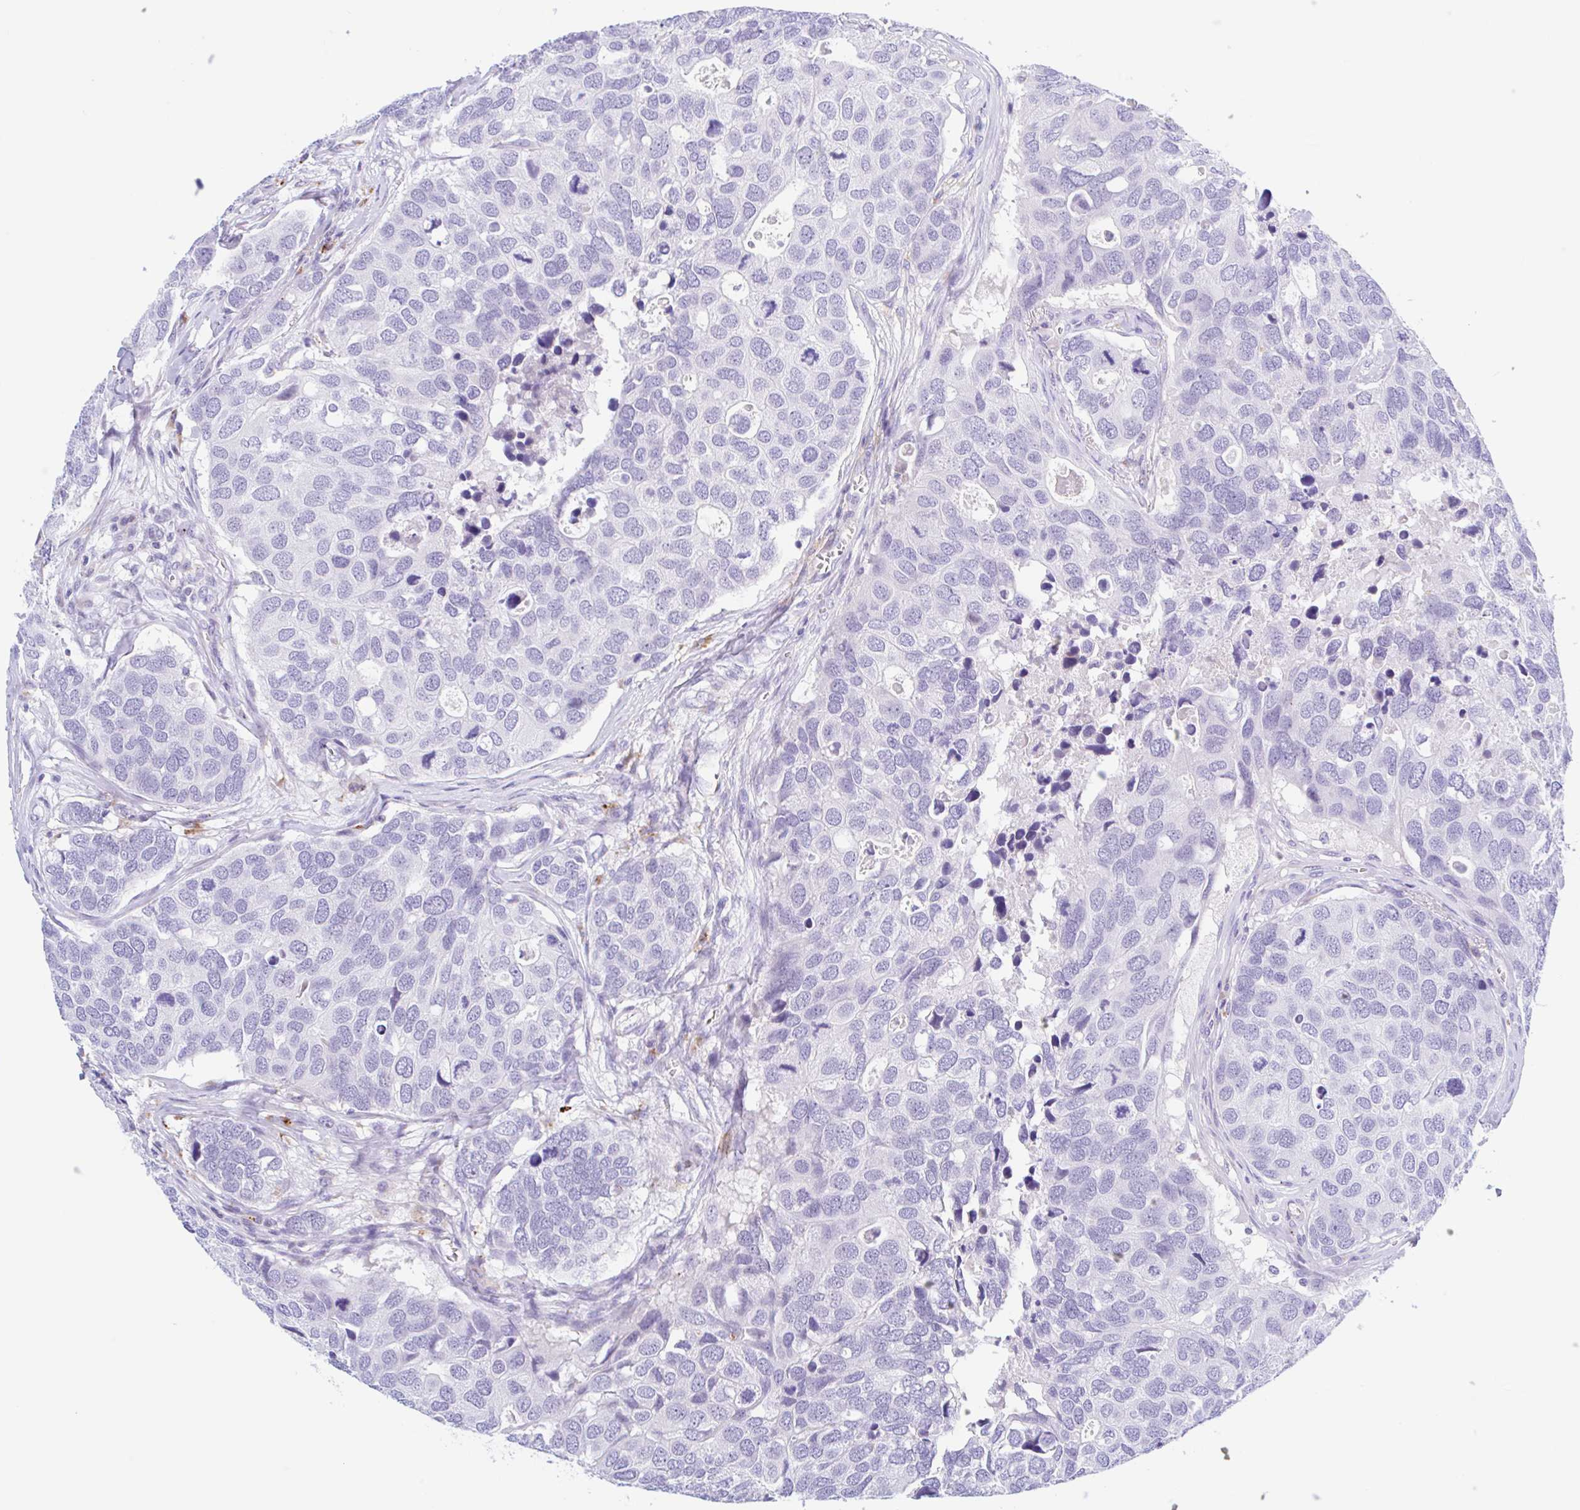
{"staining": {"intensity": "negative", "quantity": "none", "location": "none"}, "tissue": "breast cancer", "cell_type": "Tumor cells", "image_type": "cancer", "snomed": [{"axis": "morphology", "description": "Duct carcinoma"}, {"axis": "topography", "description": "Breast"}], "caption": "Human infiltrating ductal carcinoma (breast) stained for a protein using immunohistochemistry (IHC) demonstrates no staining in tumor cells.", "gene": "ANKRD9", "patient": {"sex": "female", "age": 83}}